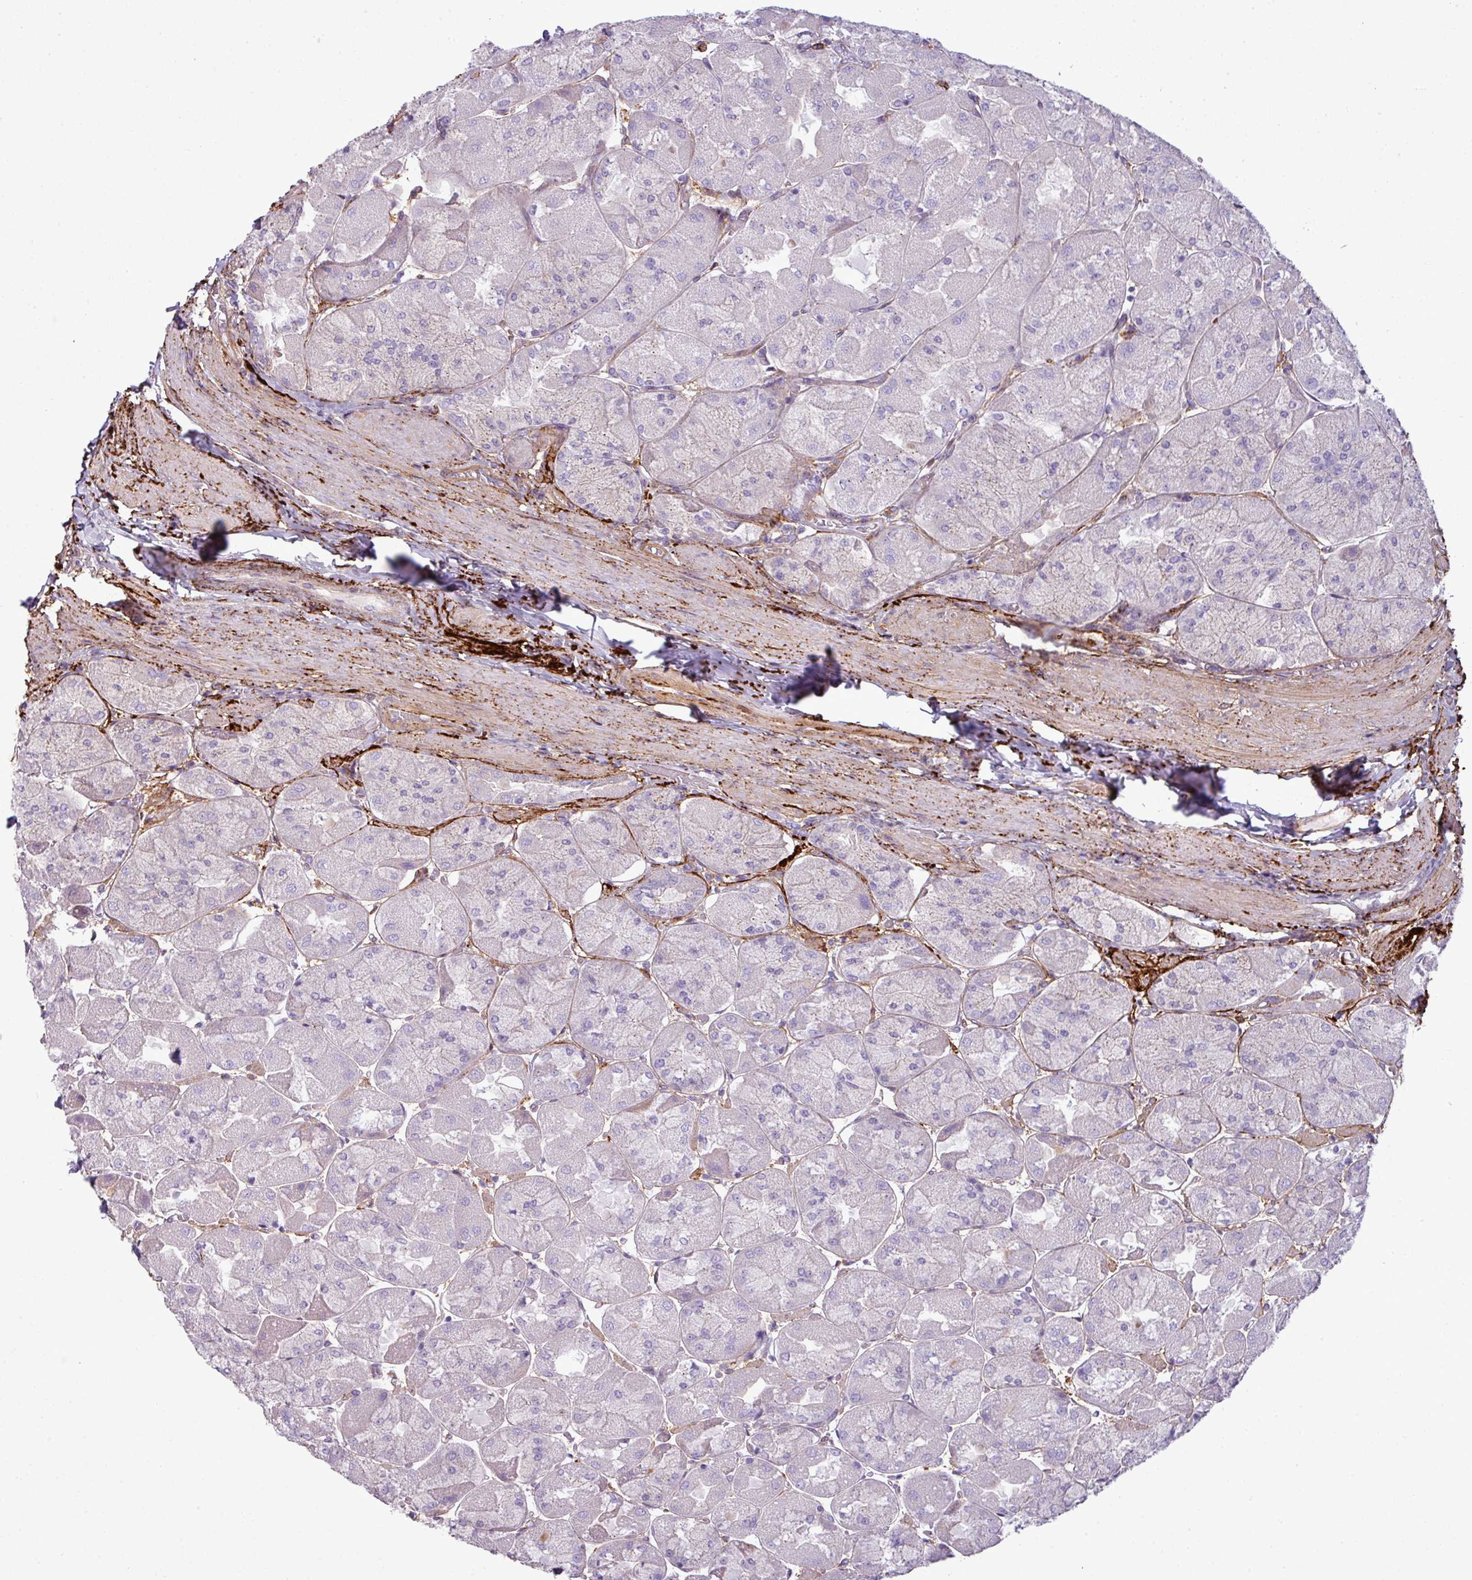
{"staining": {"intensity": "negative", "quantity": "none", "location": "none"}, "tissue": "stomach", "cell_type": "Glandular cells", "image_type": "normal", "snomed": [{"axis": "morphology", "description": "Normal tissue, NOS"}, {"axis": "topography", "description": "Stomach"}], "caption": "An image of stomach stained for a protein exhibits no brown staining in glandular cells.", "gene": "COL8A1", "patient": {"sex": "female", "age": 61}}